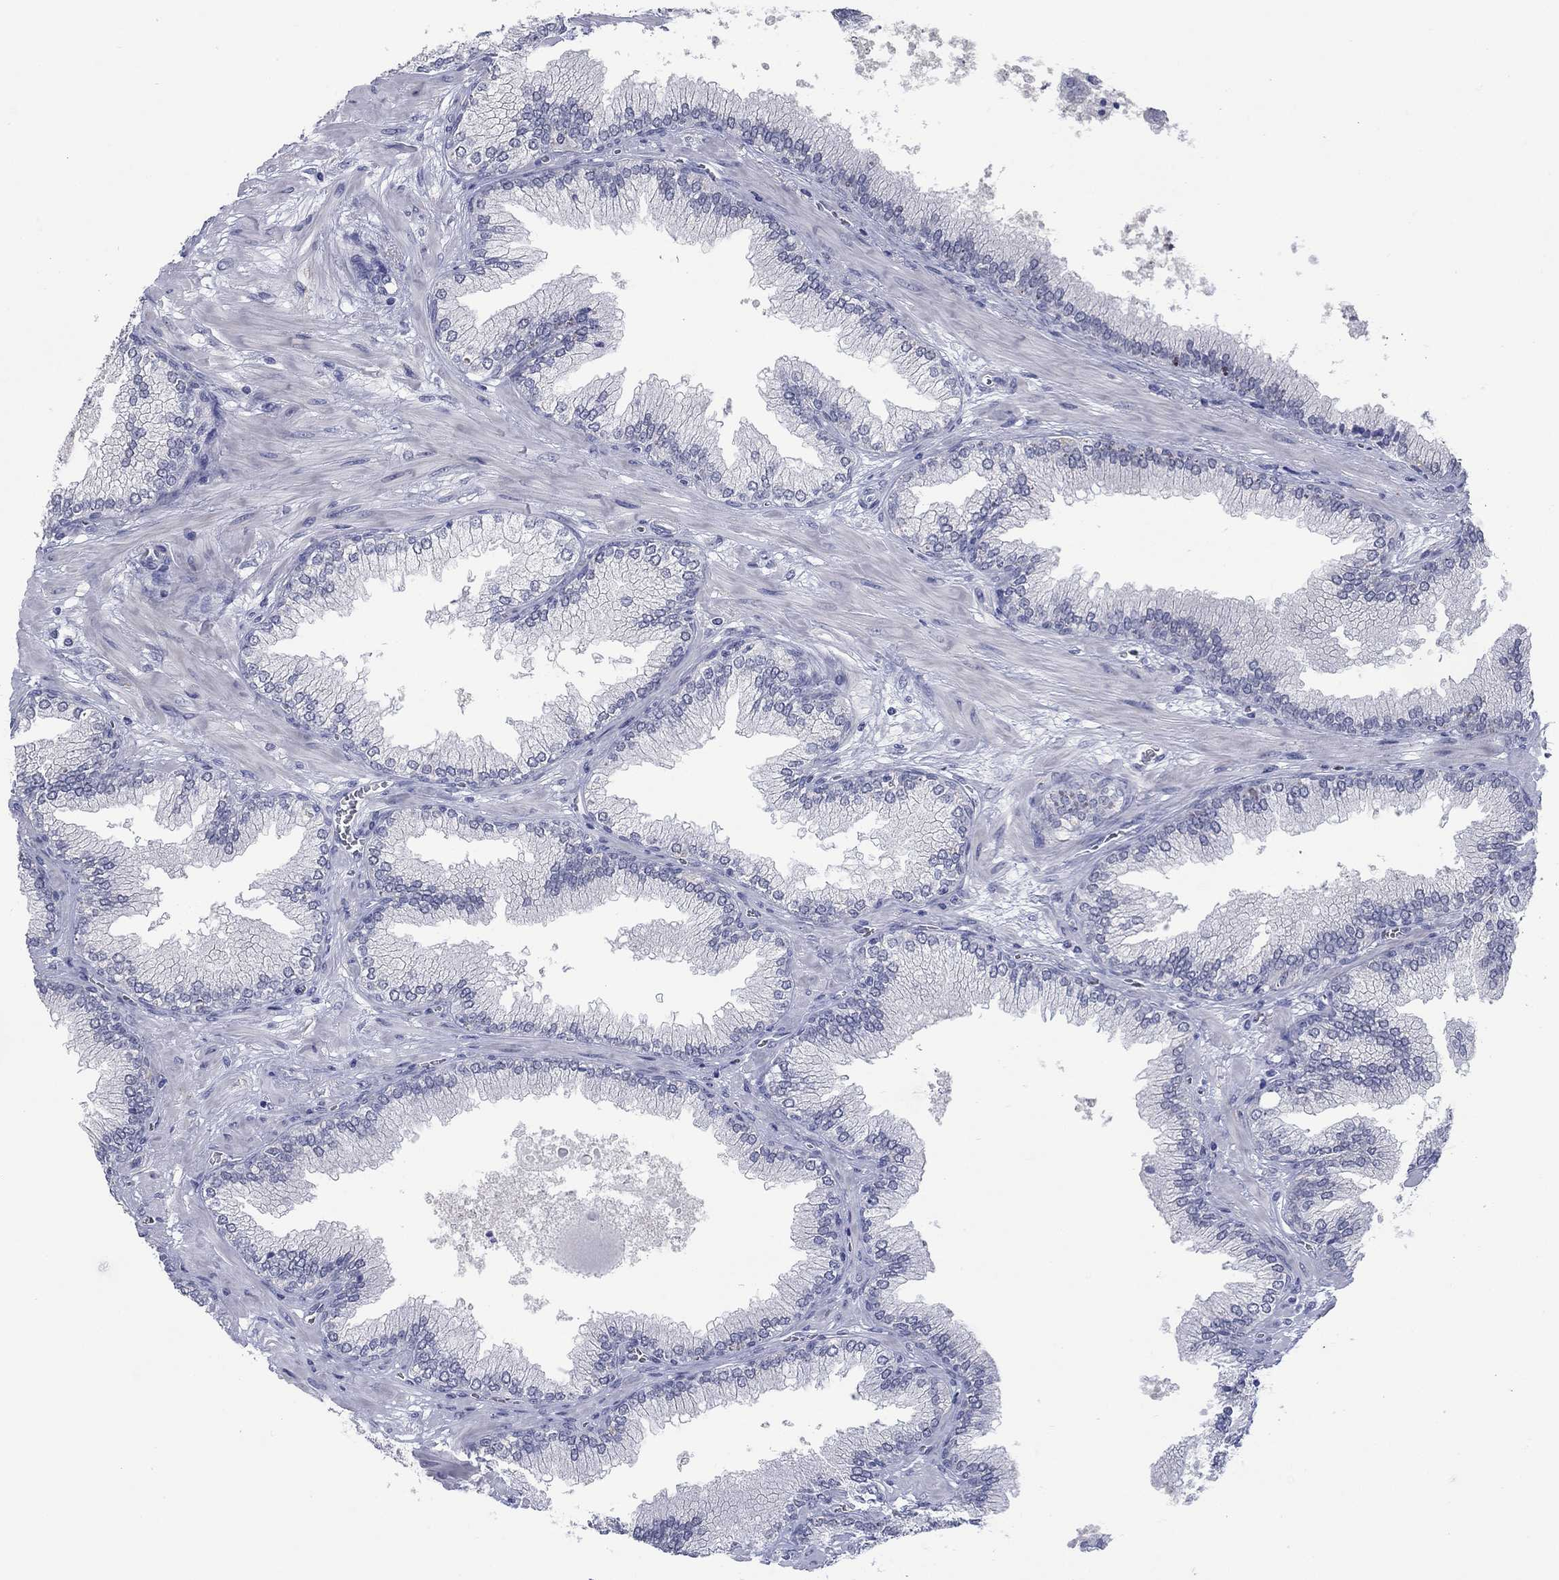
{"staining": {"intensity": "negative", "quantity": "none", "location": "none"}, "tissue": "prostate cancer", "cell_type": "Tumor cells", "image_type": "cancer", "snomed": [{"axis": "morphology", "description": "Adenocarcinoma, Low grade"}, {"axis": "topography", "description": "Prostate"}], "caption": "Image shows no significant protein staining in tumor cells of prostate cancer.", "gene": "ATP6V1G2", "patient": {"sex": "male", "age": 69}}